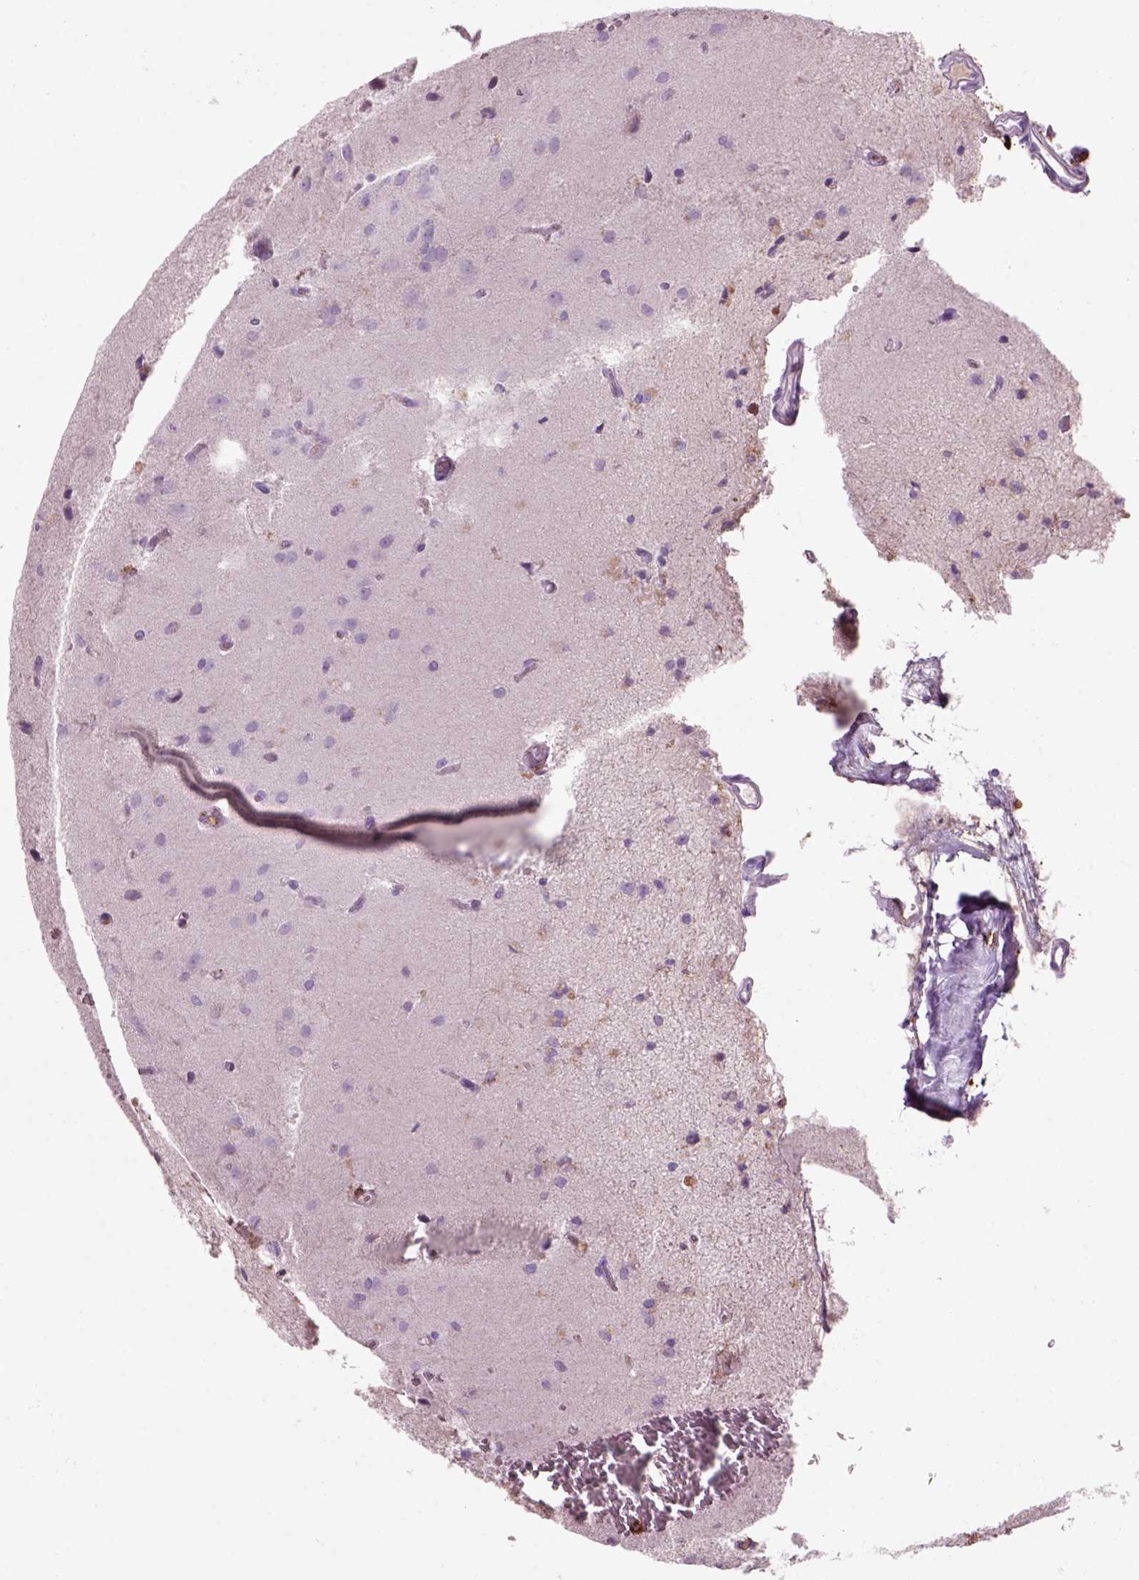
{"staining": {"intensity": "negative", "quantity": "none", "location": "none"}, "tissue": "glioma", "cell_type": "Tumor cells", "image_type": "cancer", "snomed": [{"axis": "morphology", "description": "Glioma, malignant, Low grade"}, {"axis": "topography", "description": "Brain"}], "caption": "Immunohistochemical staining of low-grade glioma (malignant) shows no significant positivity in tumor cells. (Immunohistochemistry (ihc), brightfield microscopy, high magnification).", "gene": "CD14", "patient": {"sex": "male", "age": 58}}